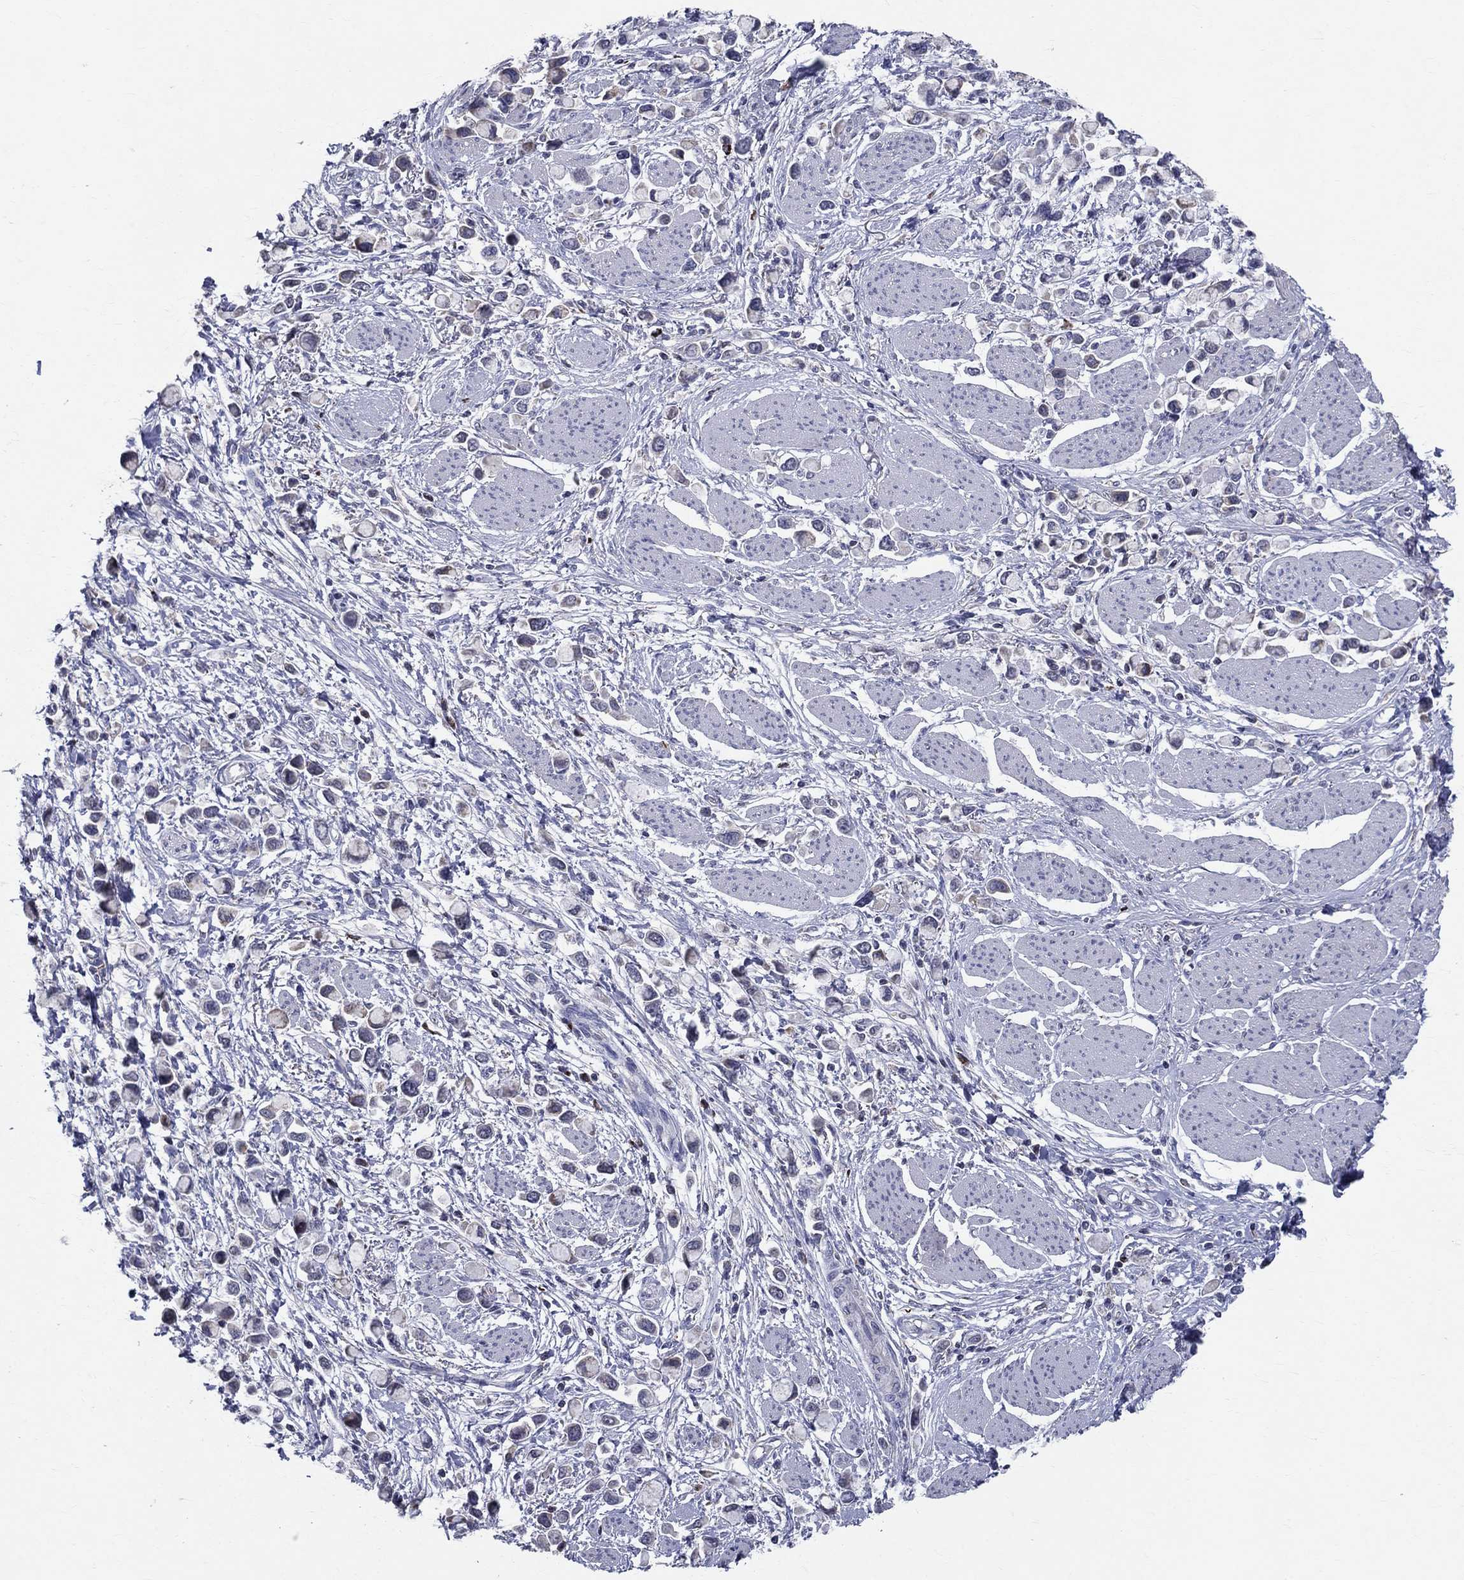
{"staining": {"intensity": "negative", "quantity": "none", "location": "none"}, "tissue": "stomach cancer", "cell_type": "Tumor cells", "image_type": "cancer", "snomed": [{"axis": "morphology", "description": "Adenocarcinoma, NOS"}, {"axis": "topography", "description": "Stomach"}], "caption": "IHC of human stomach adenocarcinoma shows no staining in tumor cells. The staining is performed using DAB (3,3'-diaminobenzidine) brown chromogen with nuclei counter-stained in using hematoxylin.", "gene": "SLC4A10", "patient": {"sex": "female", "age": 81}}